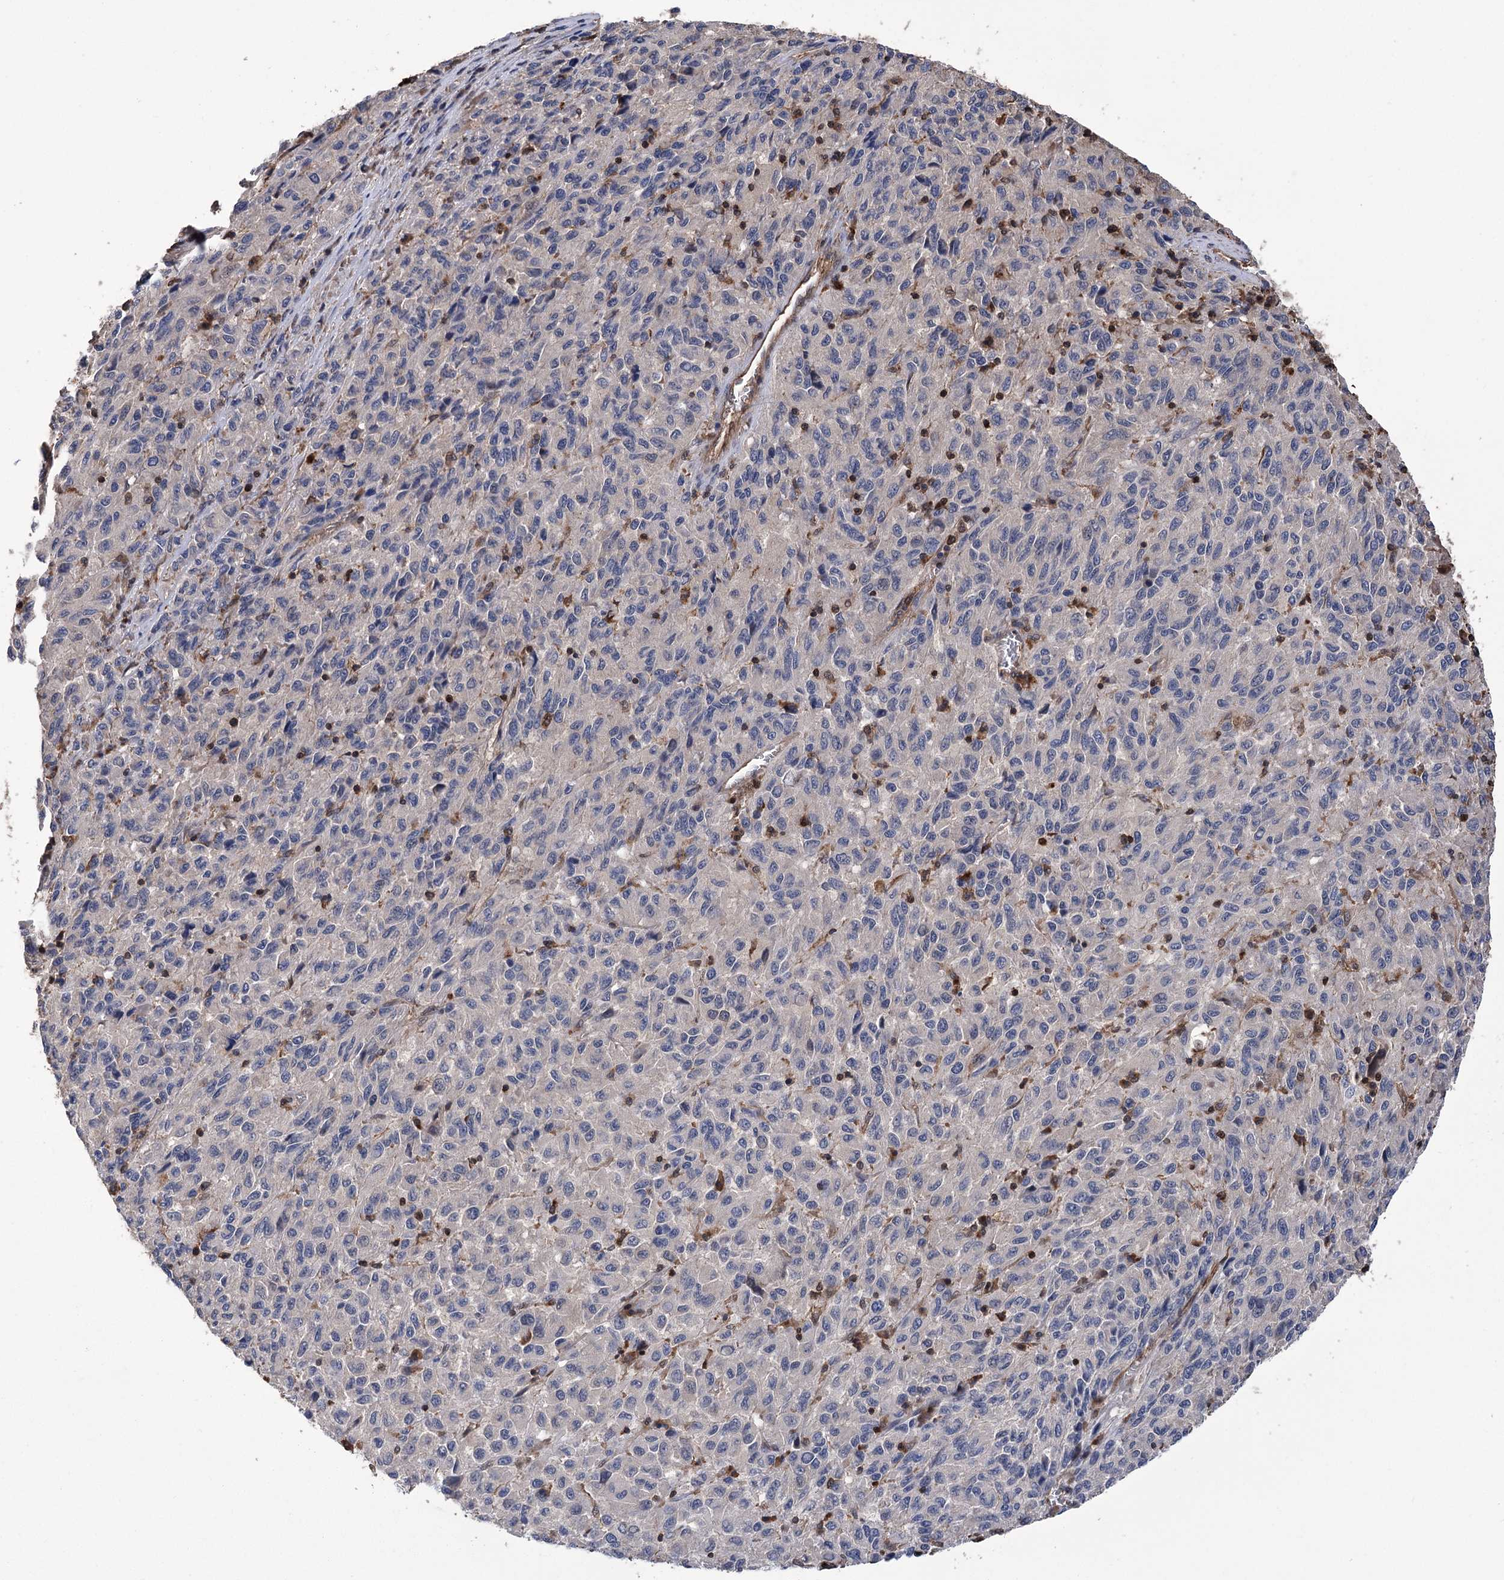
{"staining": {"intensity": "negative", "quantity": "none", "location": "none"}, "tissue": "melanoma", "cell_type": "Tumor cells", "image_type": "cancer", "snomed": [{"axis": "morphology", "description": "Malignant melanoma, Metastatic site"}, {"axis": "topography", "description": "Lung"}], "caption": "Melanoma stained for a protein using immunohistochemistry shows no positivity tumor cells.", "gene": "DPP3", "patient": {"sex": "male", "age": 64}}